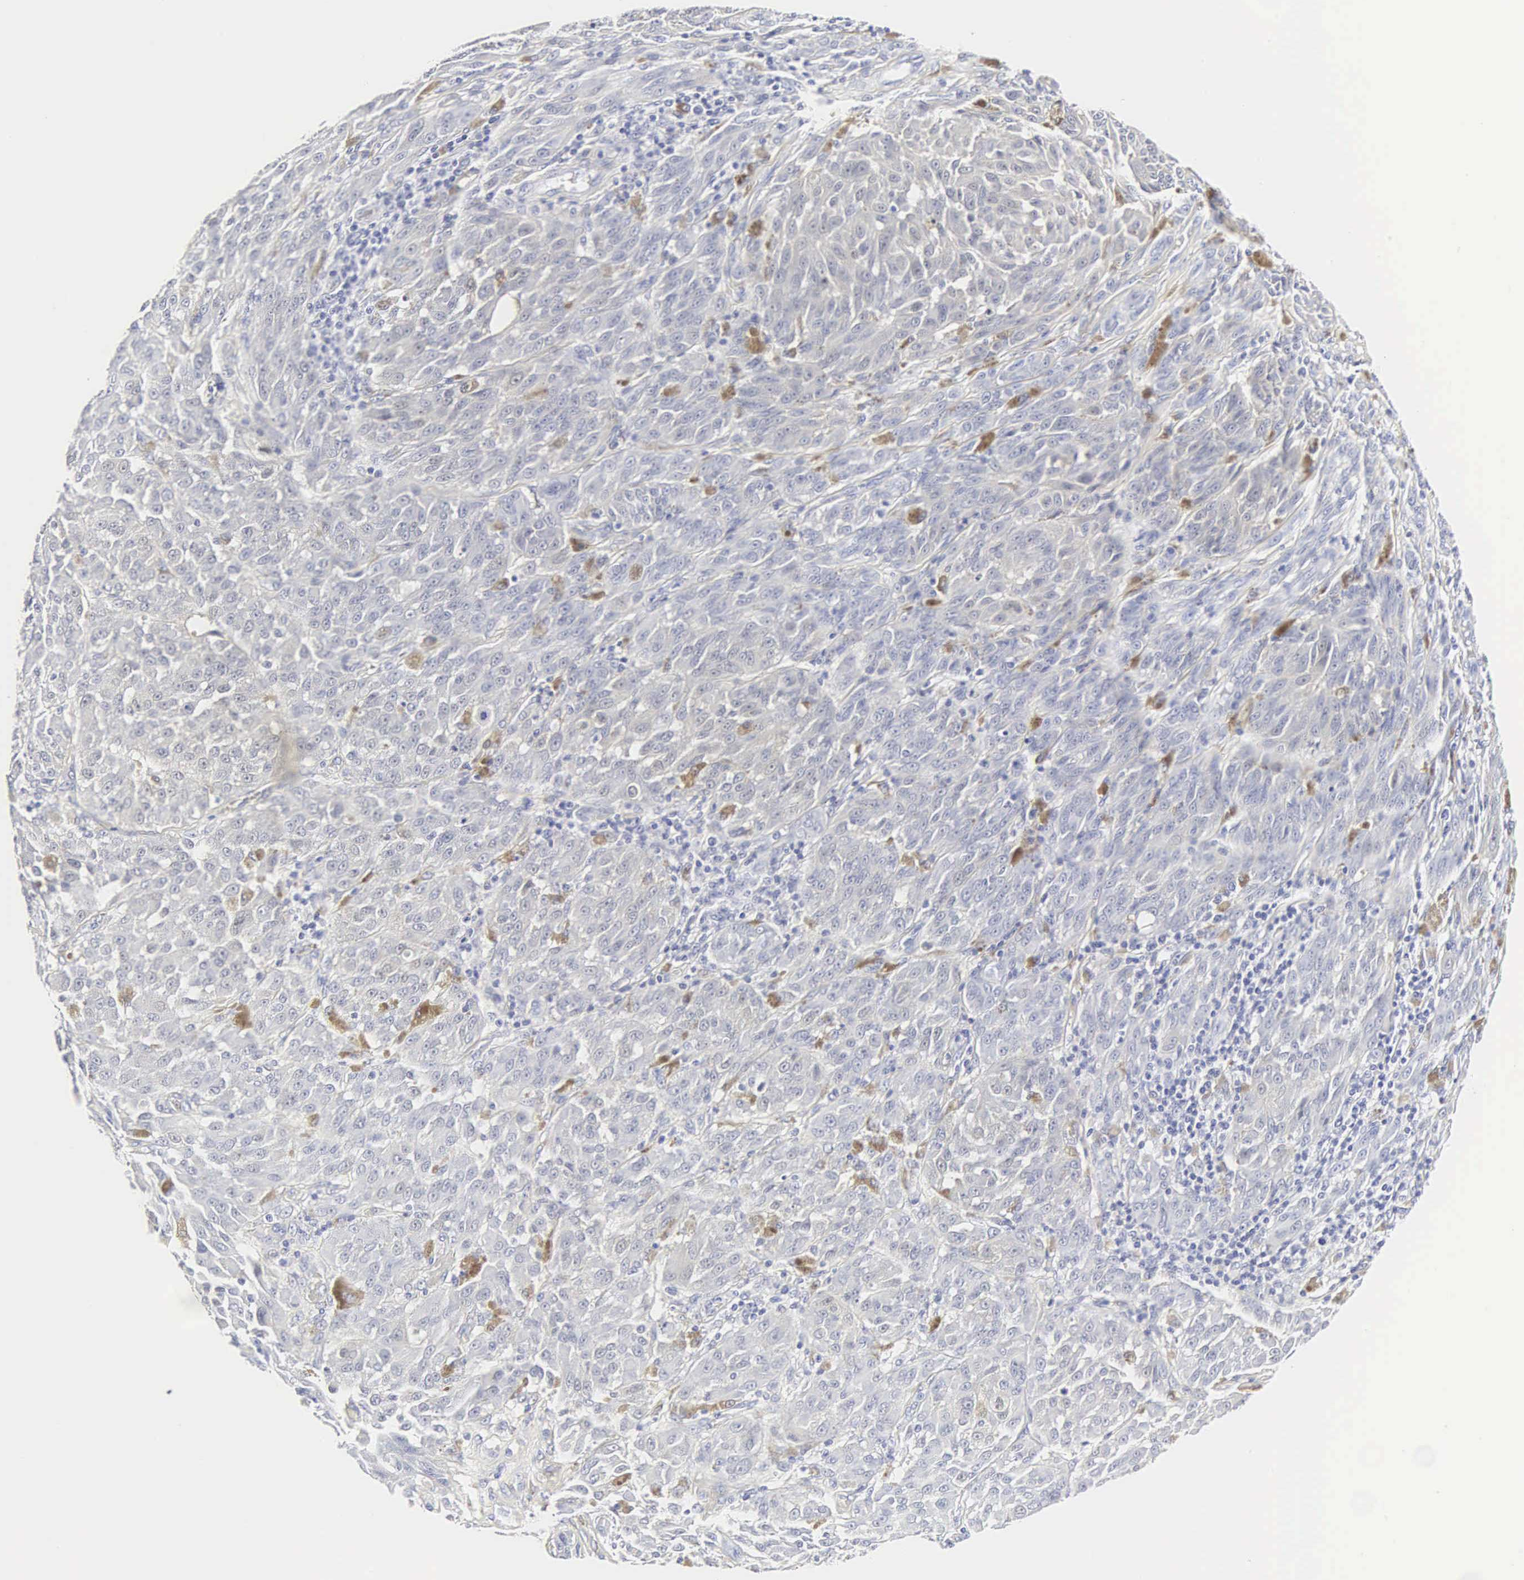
{"staining": {"intensity": "negative", "quantity": "none", "location": "none"}, "tissue": "melanoma", "cell_type": "Tumor cells", "image_type": "cancer", "snomed": [{"axis": "morphology", "description": "Malignant melanoma, NOS"}, {"axis": "topography", "description": "Skin"}], "caption": "Immunohistochemistry histopathology image of human melanoma stained for a protein (brown), which reveals no positivity in tumor cells.", "gene": "INS", "patient": {"sex": "male", "age": 44}}